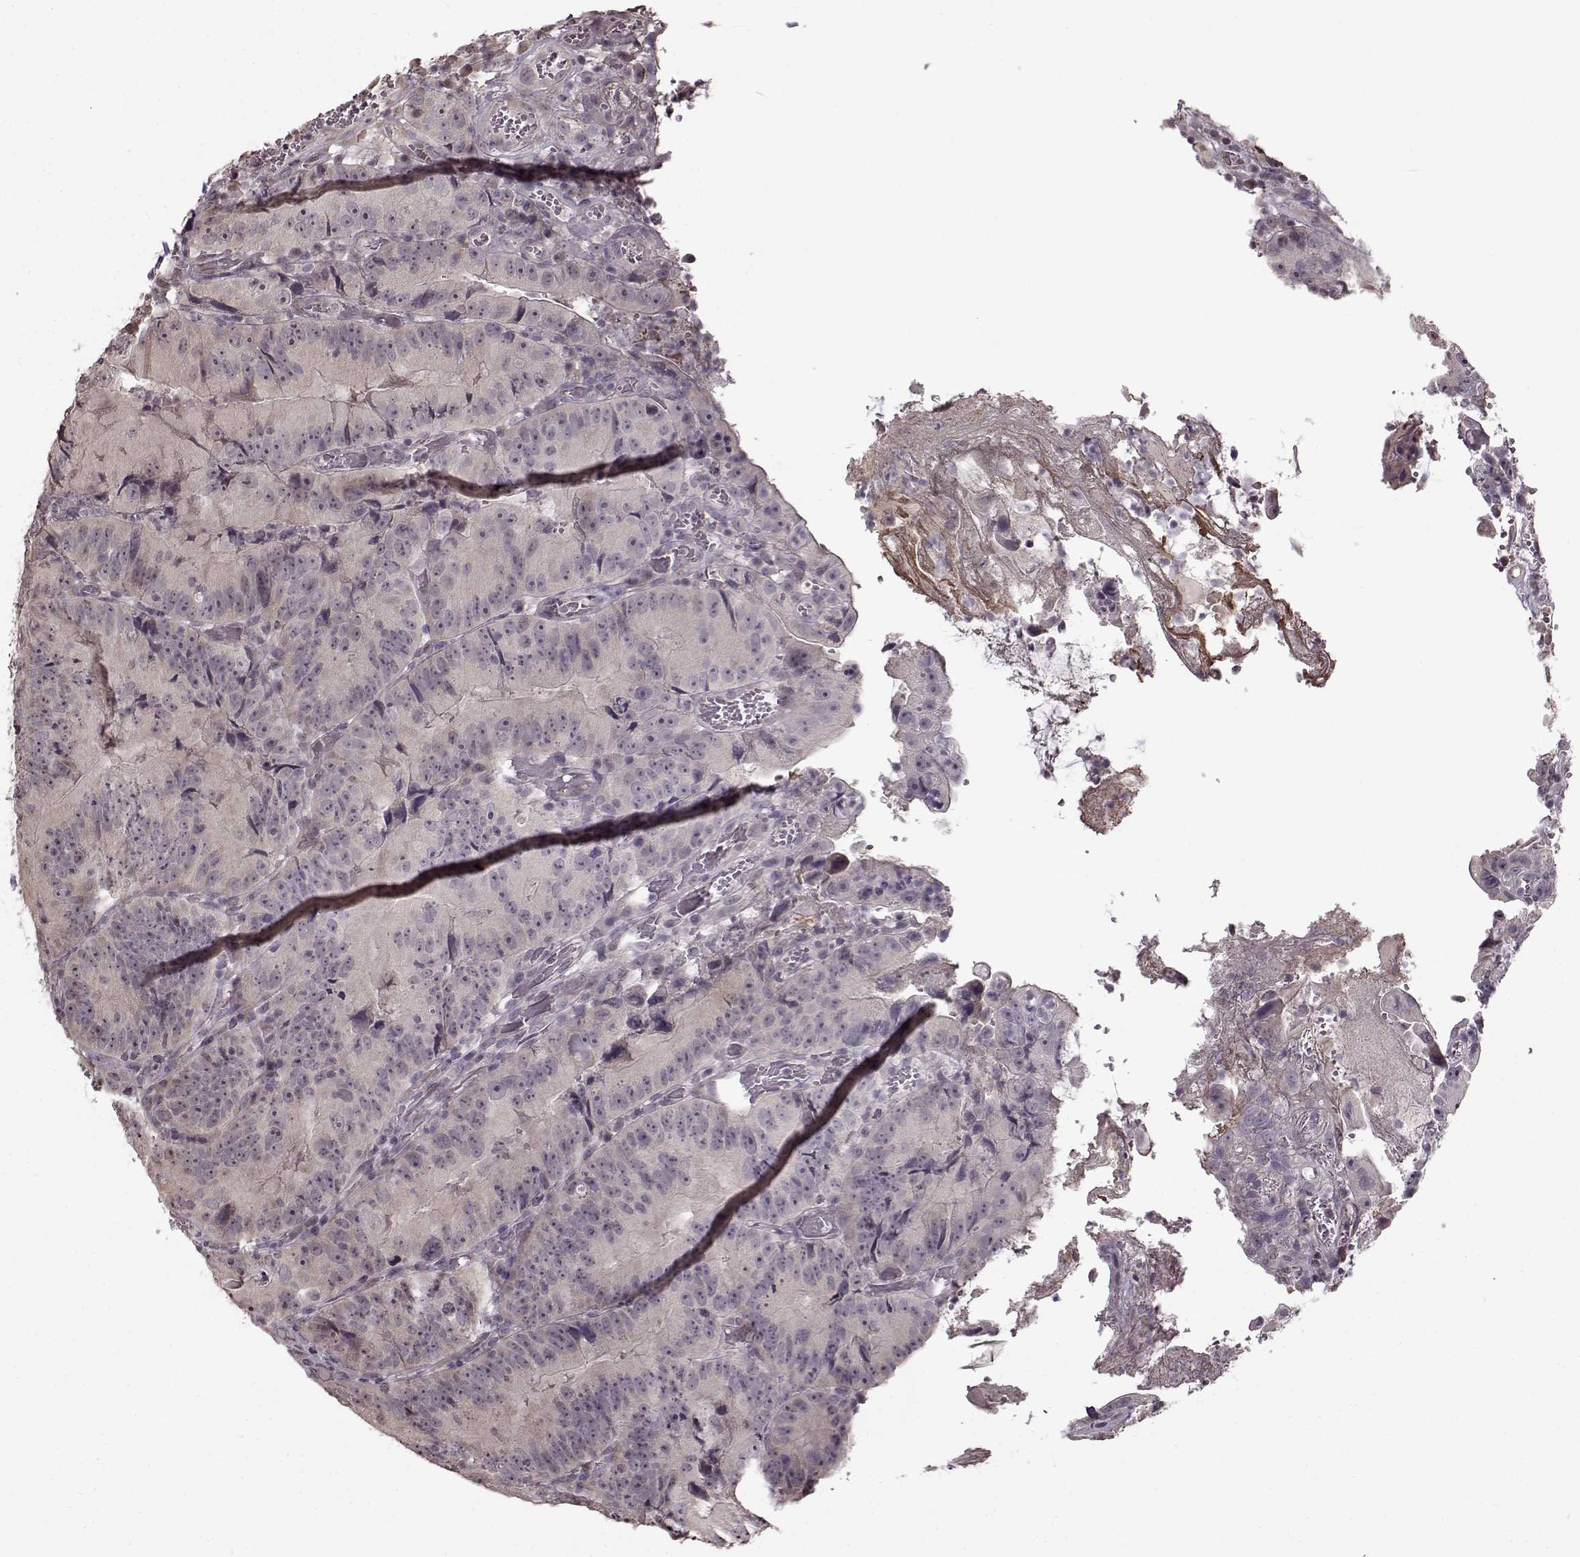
{"staining": {"intensity": "negative", "quantity": "none", "location": "none"}, "tissue": "colorectal cancer", "cell_type": "Tumor cells", "image_type": "cancer", "snomed": [{"axis": "morphology", "description": "Adenocarcinoma, NOS"}, {"axis": "topography", "description": "Colon"}], "caption": "The micrograph exhibits no significant expression in tumor cells of colorectal cancer (adenocarcinoma).", "gene": "FSHB", "patient": {"sex": "female", "age": 86}}